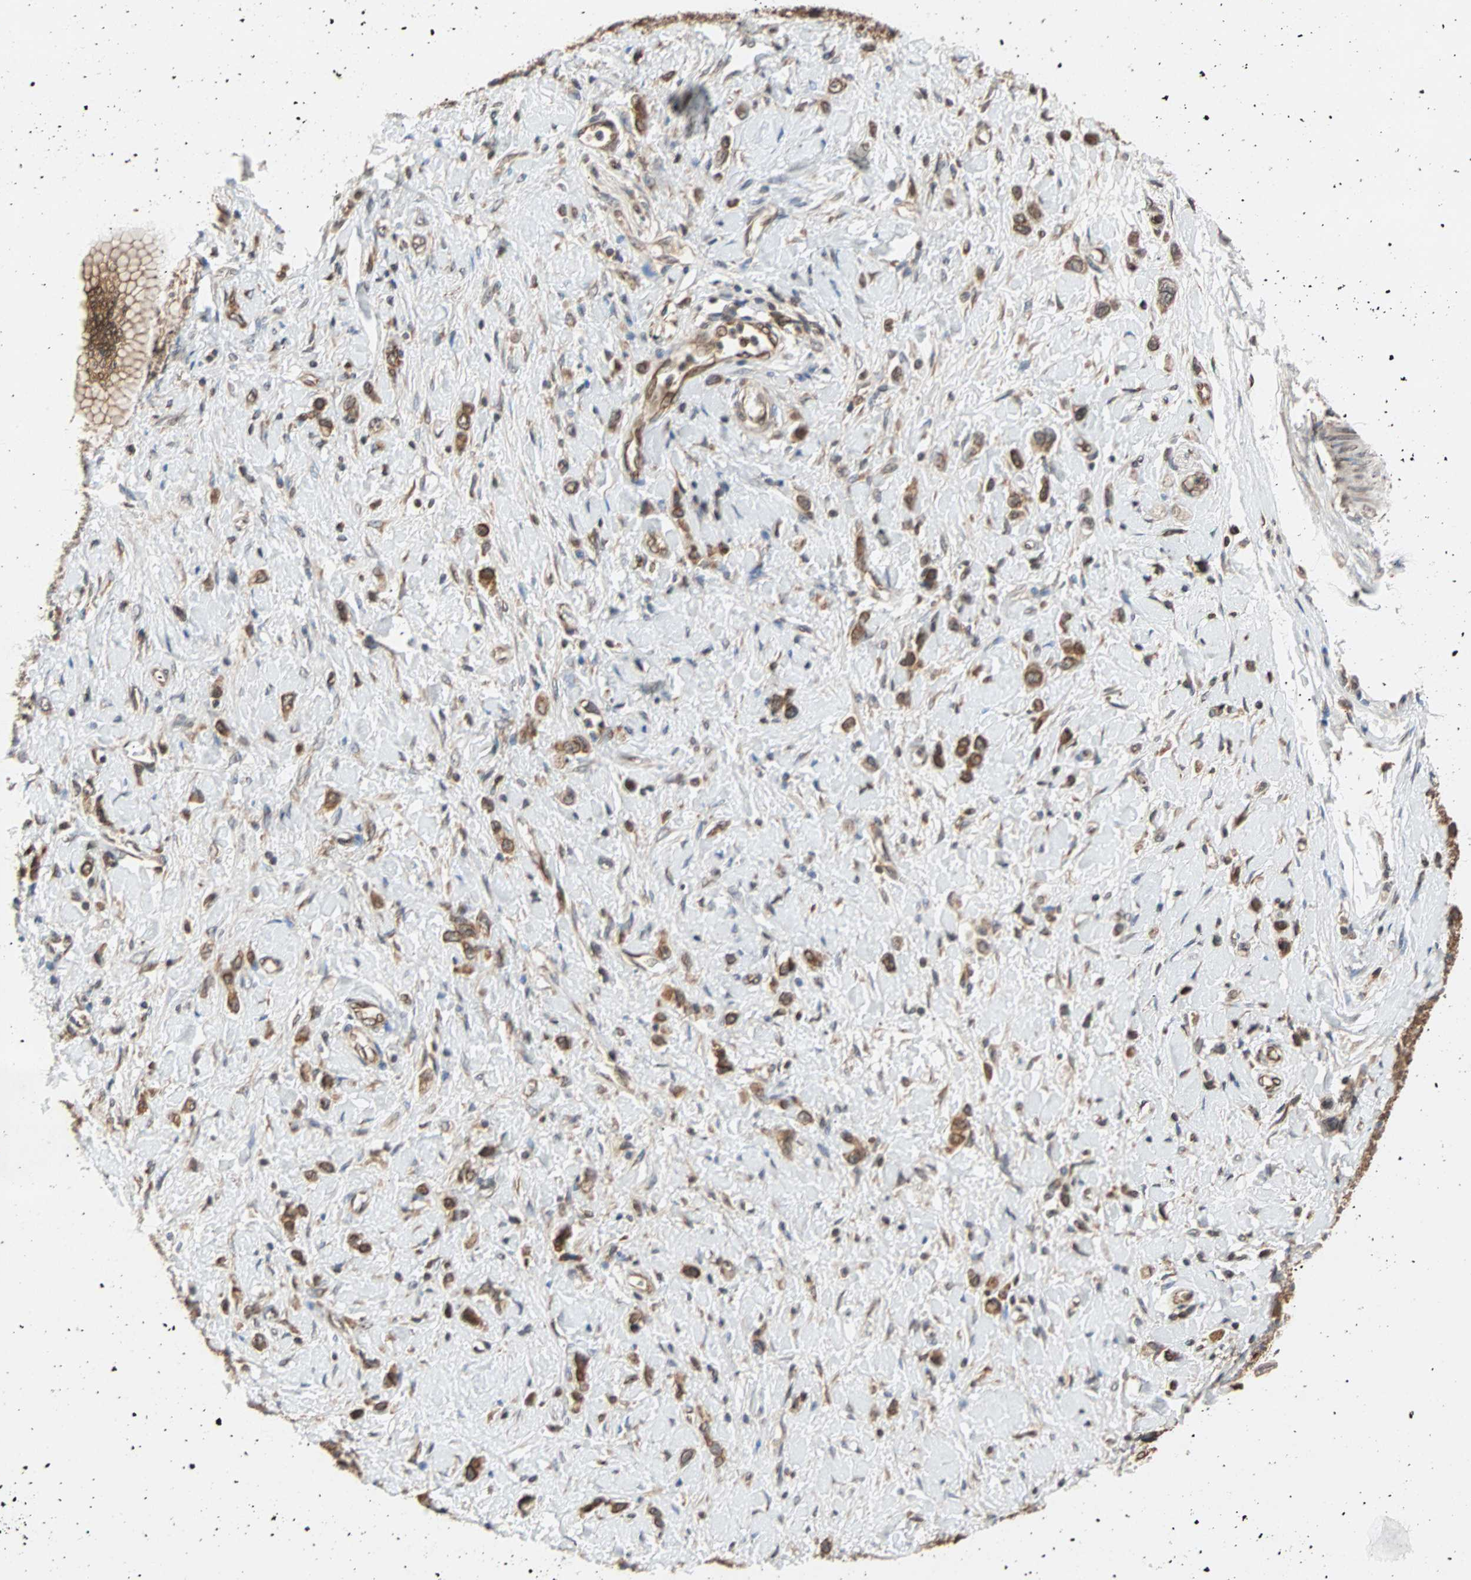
{"staining": {"intensity": "moderate", "quantity": ">75%", "location": "cytoplasmic/membranous"}, "tissue": "stomach cancer", "cell_type": "Tumor cells", "image_type": "cancer", "snomed": [{"axis": "morphology", "description": "Normal tissue, NOS"}, {"axis": "morphology", "description": "Adenocarcinoma, NOS"}, {"axis": "topography", "description": "Stomach, upper"}, {"axis": "topography", "description": "Stomach"}], "caption": "Immunohistochemistry (IHC) image of neoplastic tissue: human stomach adenocarcinoma stained using immunohistochemistry reveals medium levels of moderate protein expression localized specifically in the cytoplasmic/membranous of tumor cells, appearing as a cytoplasmic/membranous brown color.", "gene": "AUP1", "patient": {"sex": "female", "age": 65}}